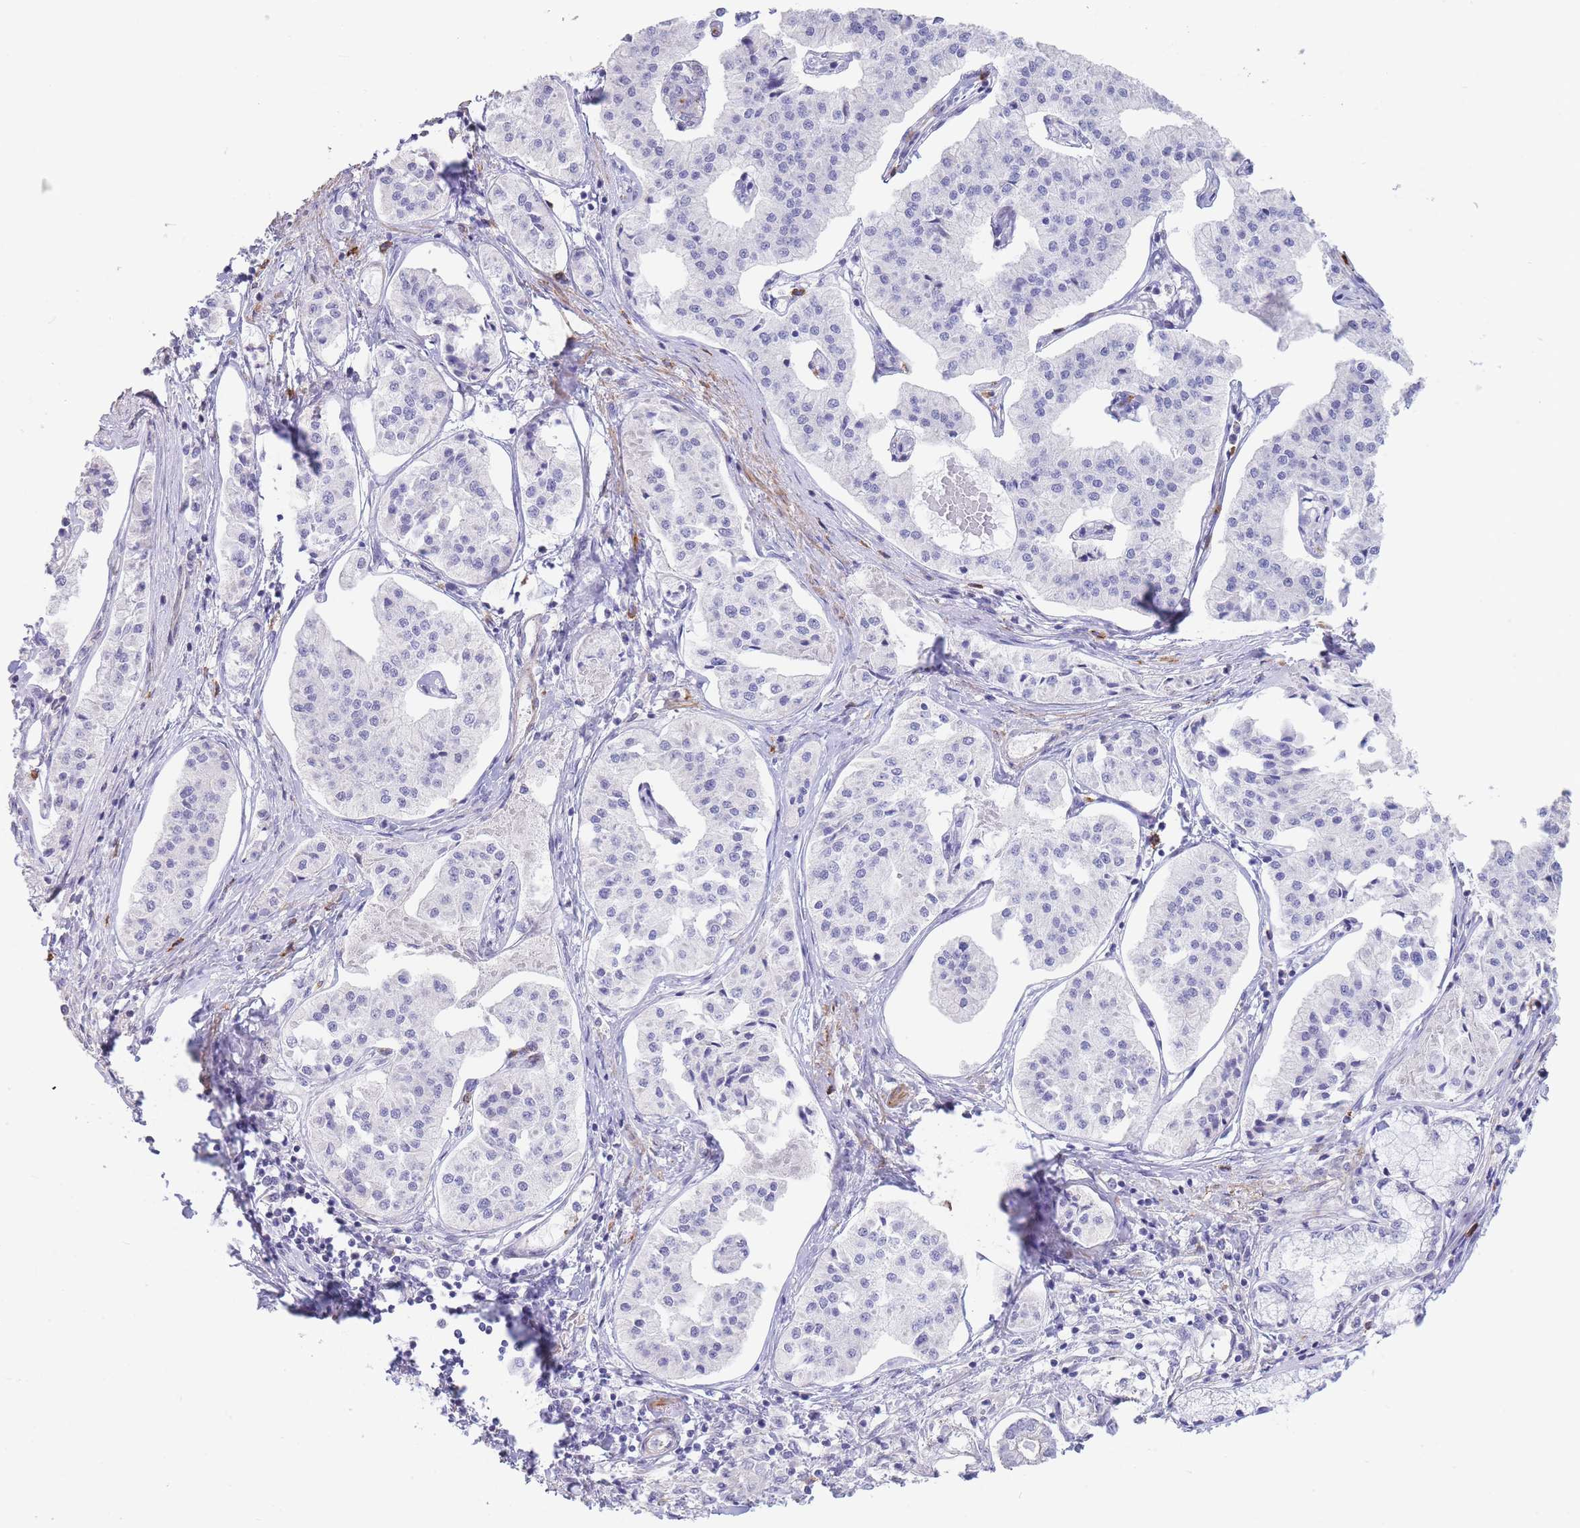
{"staining": {"intensity": "negative", "quantity": "none", "location": "none"}, "tissue": "pancreatic cancer", "cell_type": "Tumor cells", "image_type": "cancer", "snomed": [{"axis": "morphology", "description": "Adenocarcinoma, NOS"}, {"axis": "topography", "description": "Pancreas"}], "caption": "Protein analysis of adenocarcinoma (pancreatic) exhibits no significant expression in tumor cells. The staining was performed using DAB to visualize the protein expression in brown, while the nuclei were stained in blue with hematoxylin (Magnification: 20x).", "gene": "ASAP3", "patient": {"sex": "female", "age": 50}}